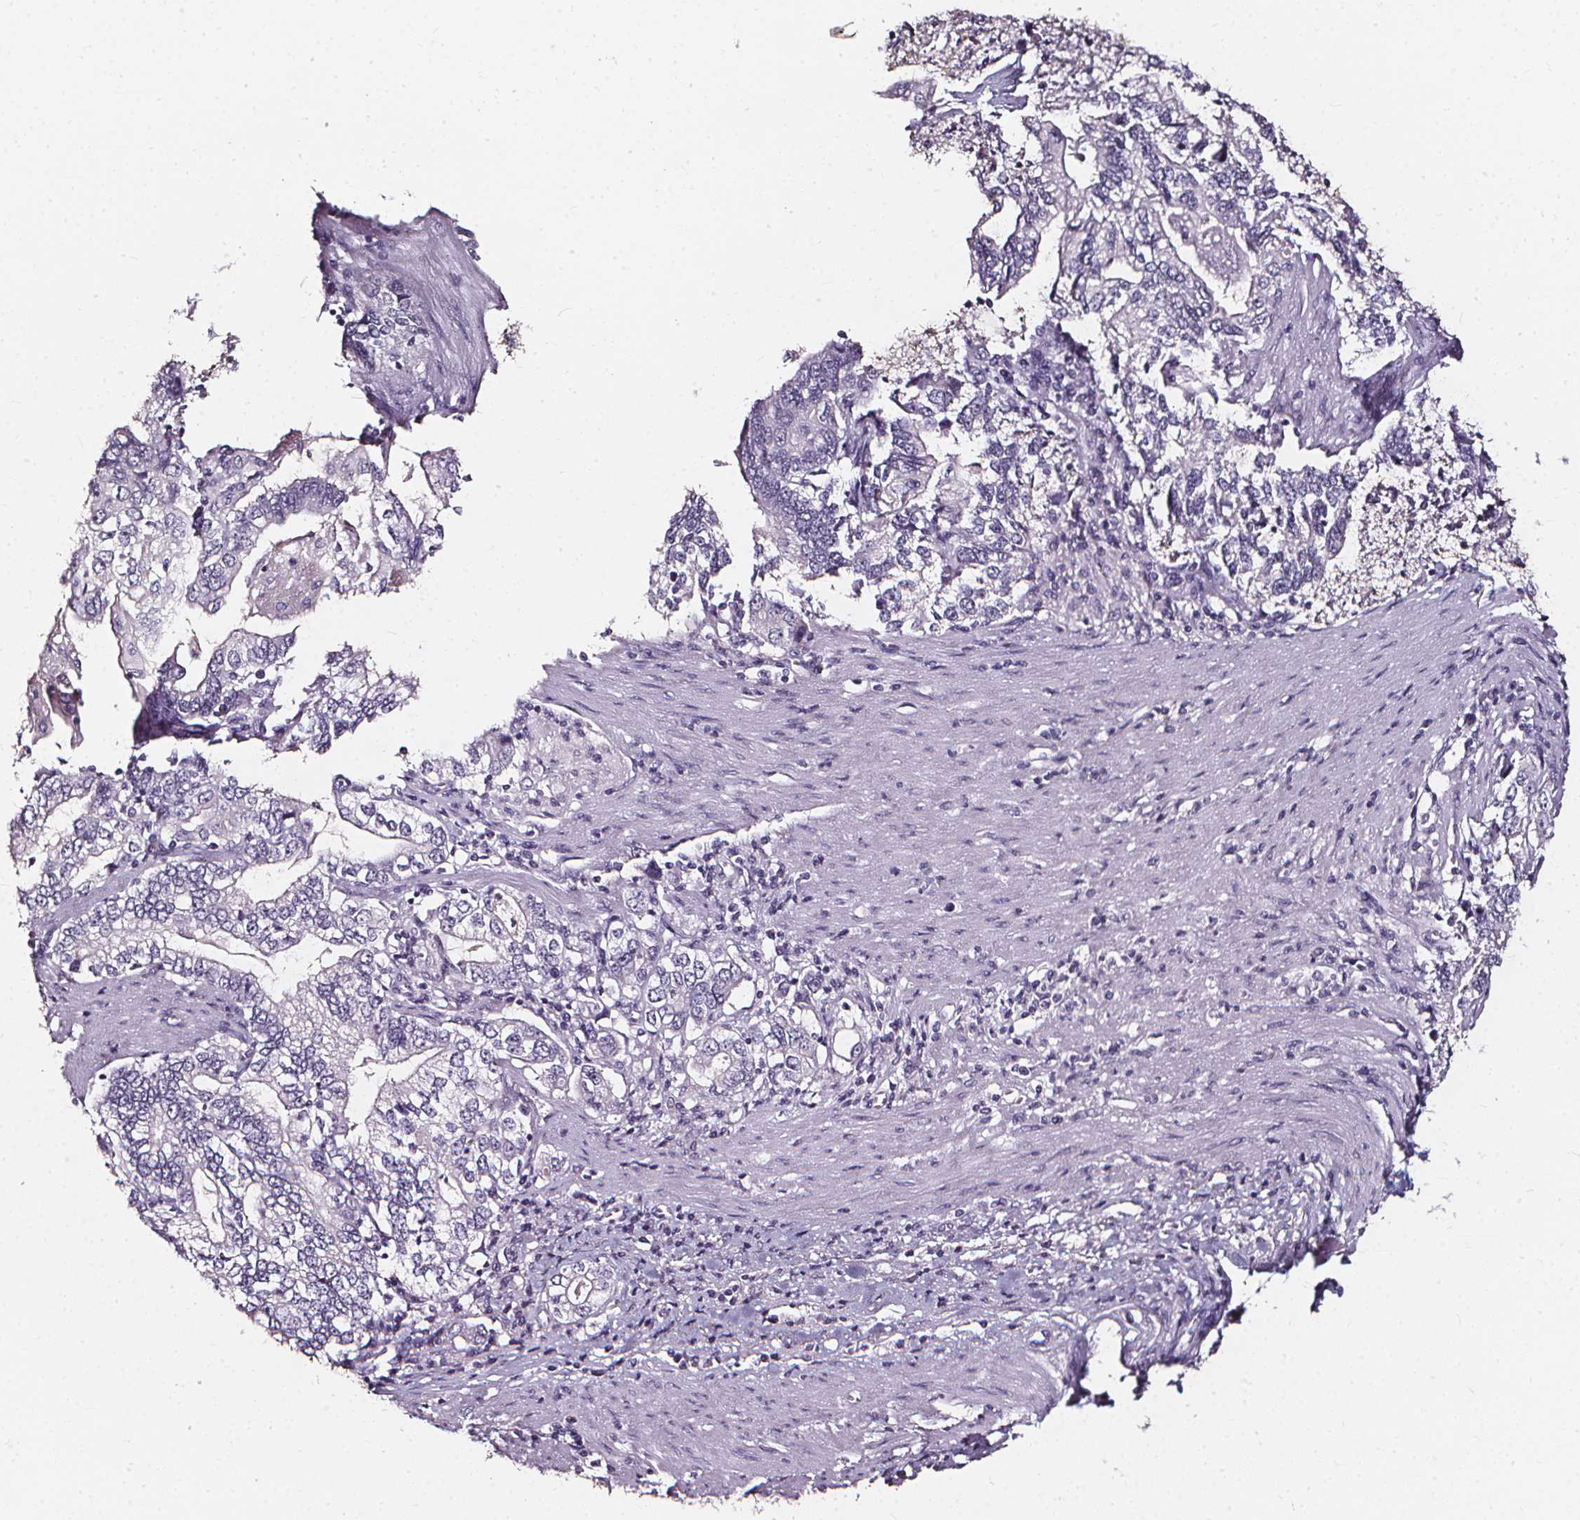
{"staining": {"intensity": "negative", "quantity": "none", "location": "none"}, "tissue": "stomach cancer", "cell_type": "Tumor cells", "image_type": "cancer", "snomed": [{"axis": "morphology", "description": "Adenocarcinoma, NOS"}, {"axis": "topography", "description": "Stomach, lower"}], "caption": "A high-resolution micrograph shows IHC staining of stomach adenocarcinoma, which shows no significant positivity in tumor cells.", "gene": "DEFA5", "patient": {"sex": "female", "age": 72}}